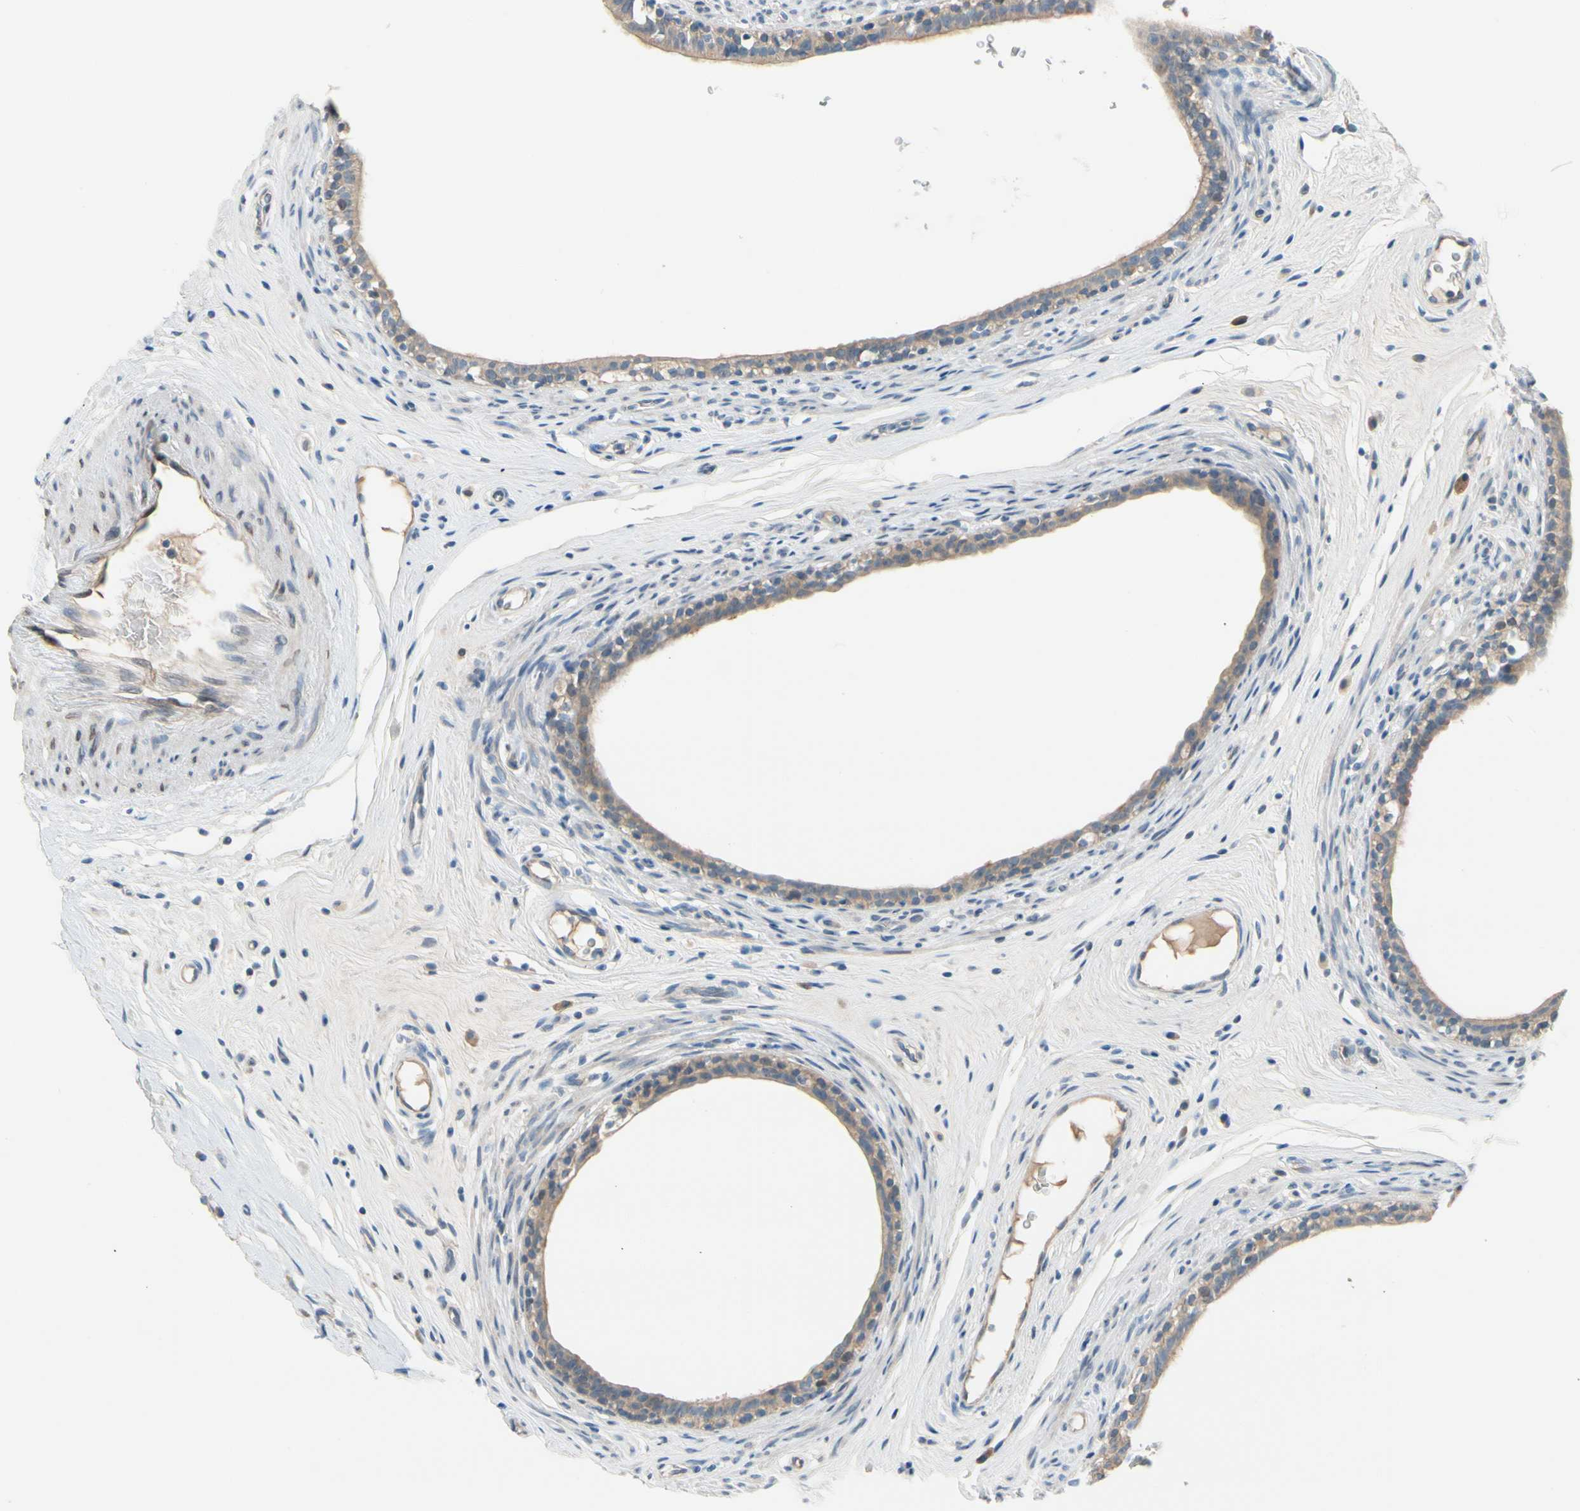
{"staining": {"intensity": "moderate", "quantity": ">75%", "location": "cytoplasmic/membranous"}, "tissue": "epididymis", "cell_type": "Glandular cells", "image_type": "normal", "snomed": [{"axis": "morphology", "description": "Normal tissue, NOS"}, {"axis": "morphology", "description": "Inflammation, NOS"}, {"axis": "topography", "description": "Epididymis"}], "caption": "Immunohistochemical staining of normal epididymis shows medium levels of moderate cytoplasmic/membranous positivity in approximately >75% of glandular cells. (Stains: DAB (3,3'-diaminobenzidine) in brown, nuclei in blue, Microscopy: brightfield microscopy at high magnification).", "gene": "CFAP36", "patient": {"sex": "male", "age": 84}}